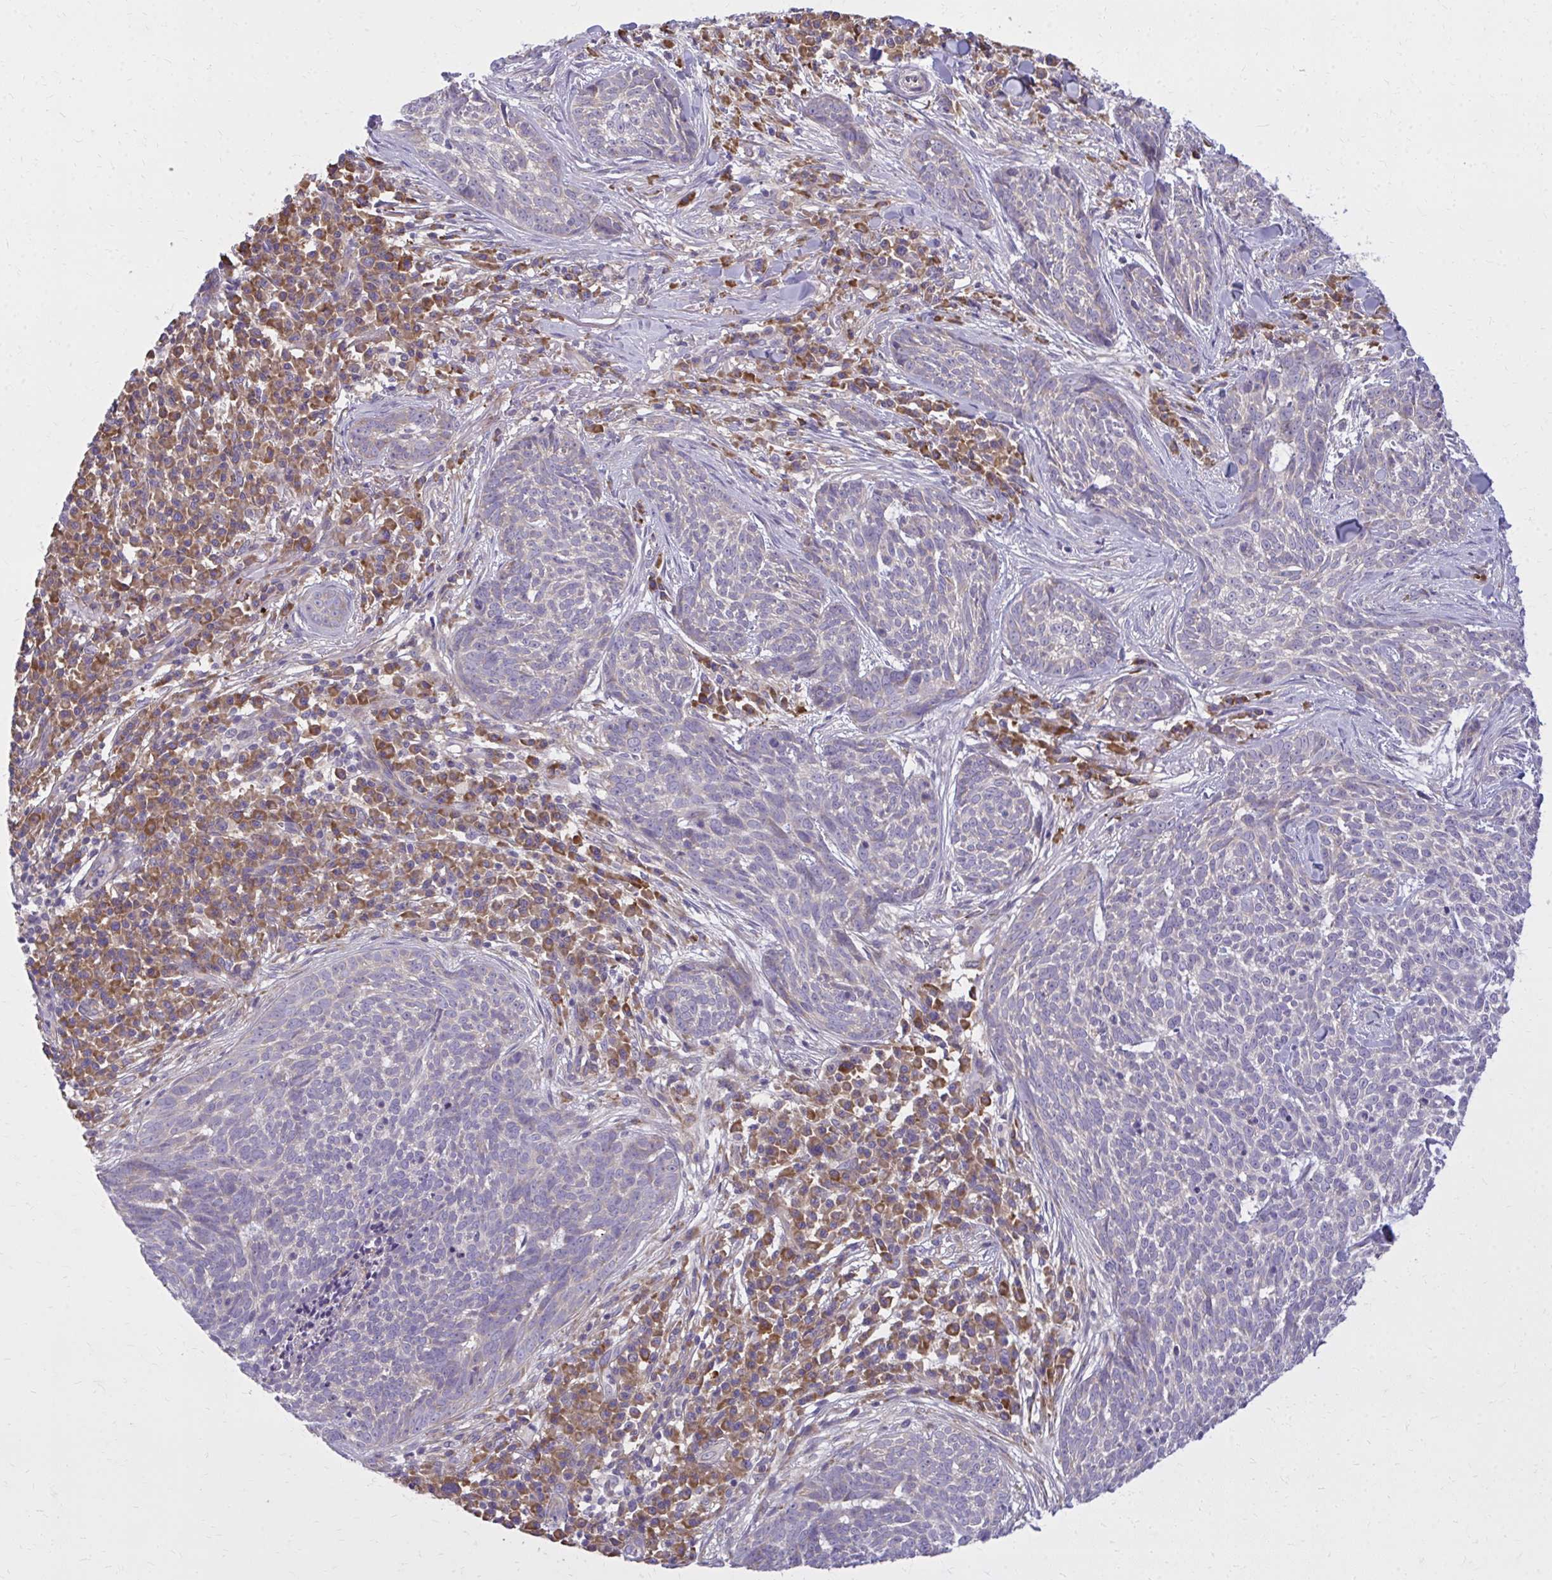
{"staining": {"intensity": "negative", "quantity": "none", "location": "none"}, "tissue": "skin cancer", "cell_type": "Tumor cells", "image_type": "cancer", "snomed": [{"axis": "morphology", "description": "Basal cell carcinoma"}, {"axis": "topography", "description": "Skin"}], "caption": "Immunohistochemical staining of skin basal cell carcinoma reveals no significant expression in tumor cells. (DAB (3,3'-diaminobenzidine) IHC visualized using brightfield microscopy, high magnification).", "gene": "CEMP1", "patient": {"sex": "female", "age": 93}}